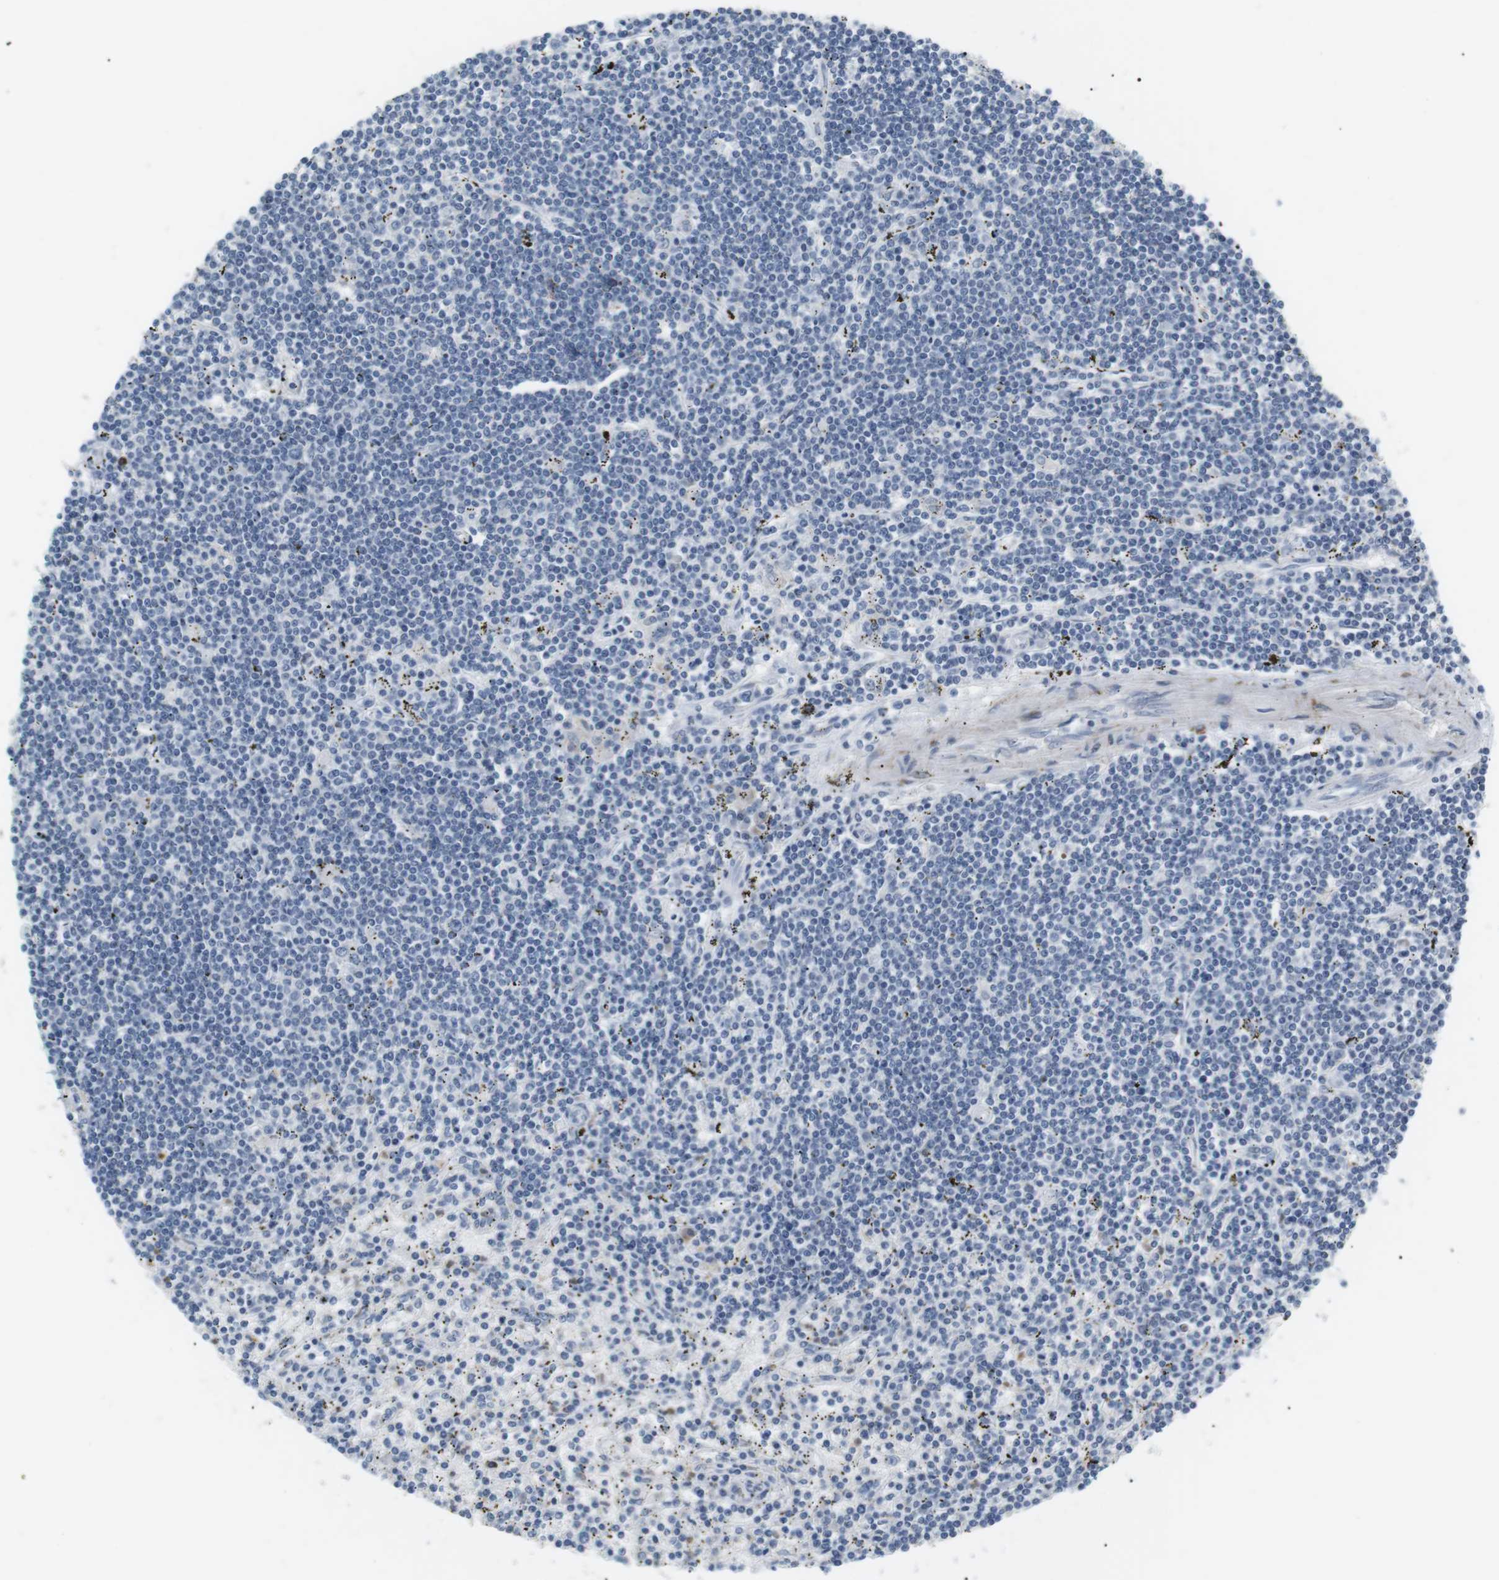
{"staining": {"intensity": "negative", "quantity": "none", "location": "none"}, "tissue": "lymphoma", "cell_type": "Tumor cells", "image_type": "cancer", "snomed": [{"axis": "morphology", "description": "Malignant lymphoma, non-Hodgkin's type, Low grade"}, {"axis": "topography", "description": "Spleen"}], "caption": "A histopathology image of malignant lymphoma, non-Hodgkin's type (low-grade) stained for a protein reveals no brown staining in tumor cells.", "gene": "CD300E", "patient": {"sex": "male", "age": 76}}